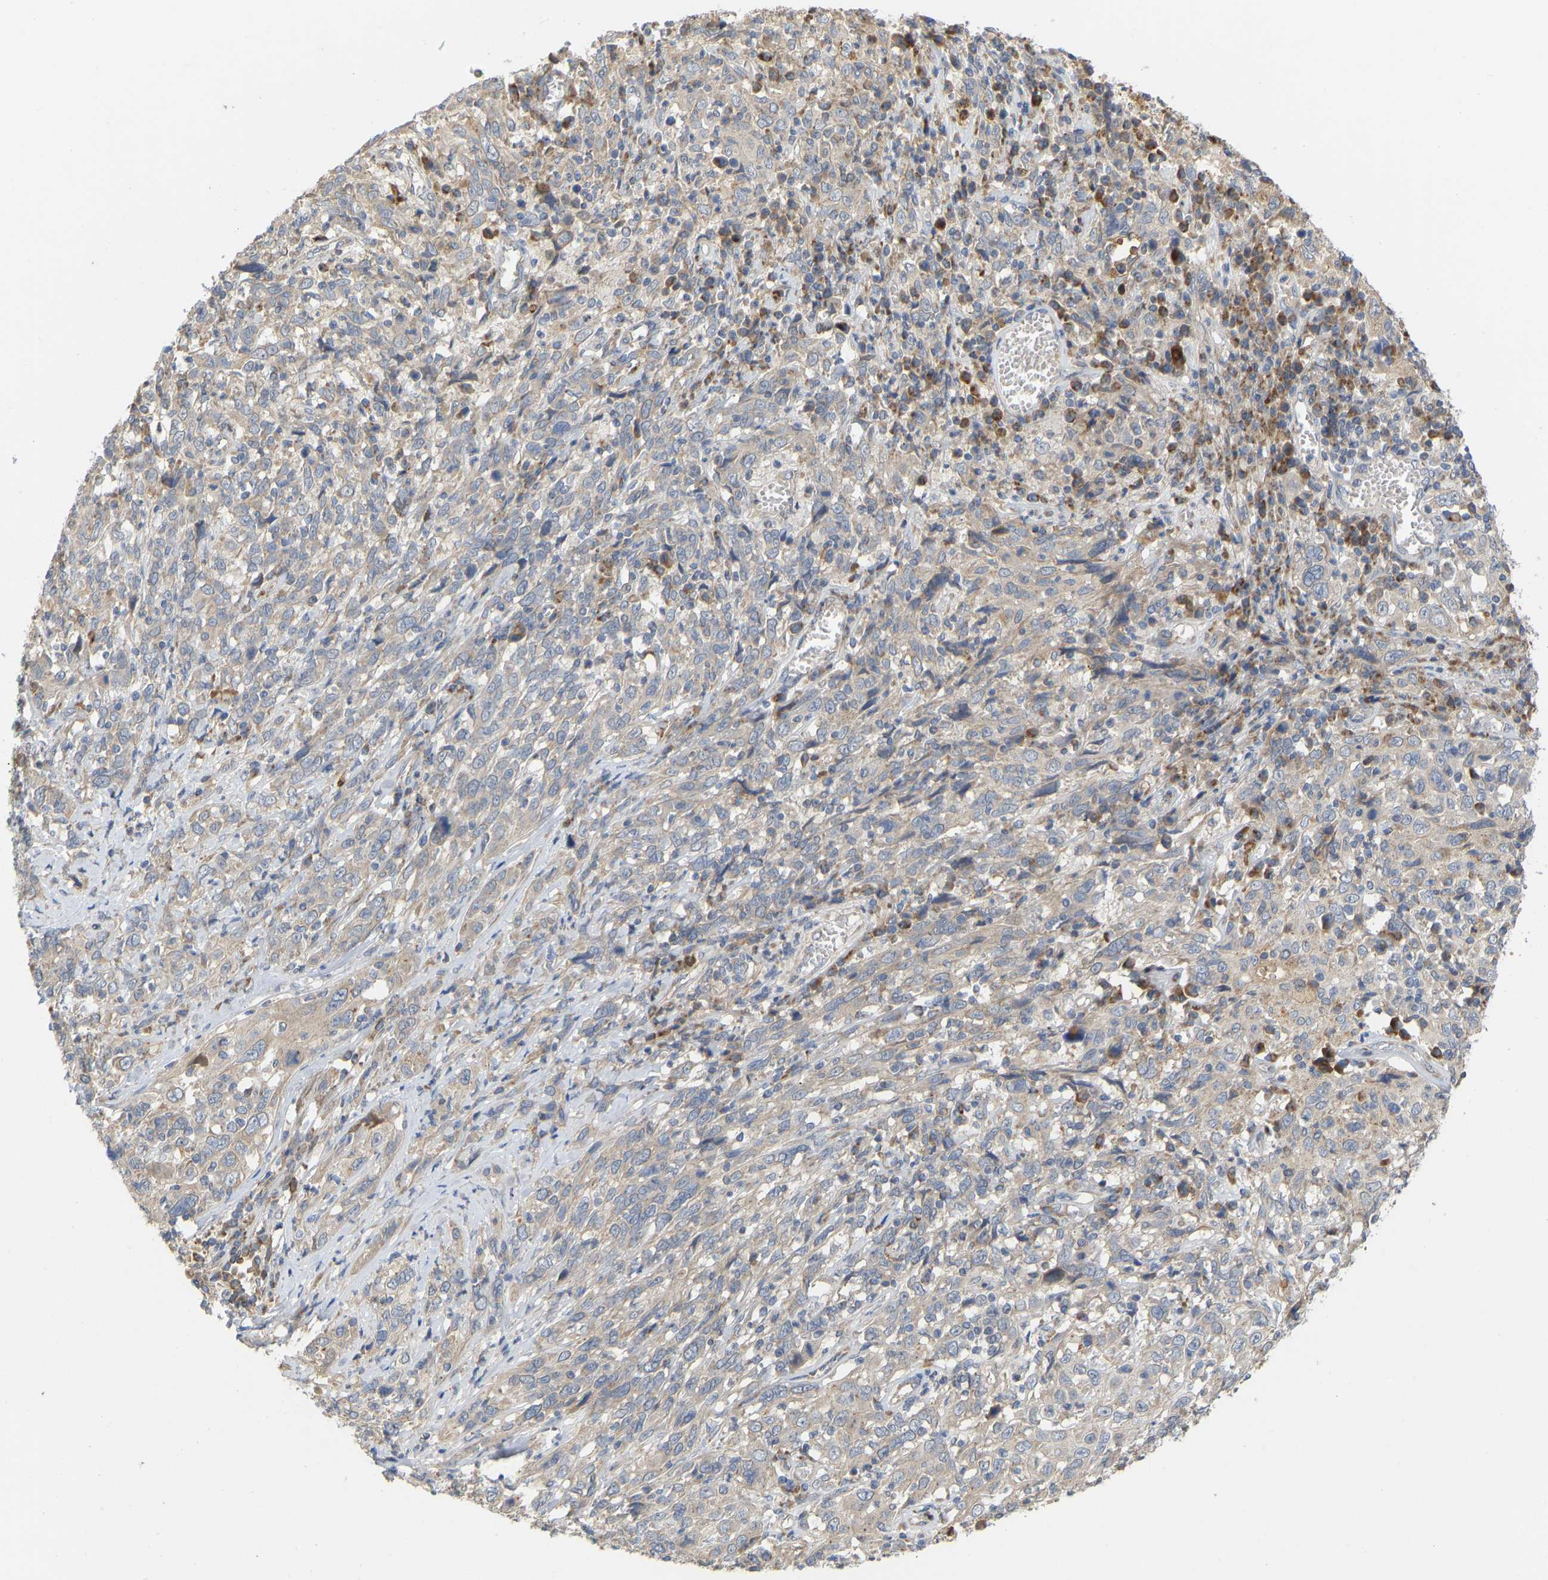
{"staining": {"intensity": "weak", "quantity": "25%-75%", "location": "cytoplasmic/membranous"}, "tissue": "cervical cancer", "cell_type": "Tumor cells", "image_type": "cancer", "snomed": [{"axis": "morphology", "description": "Squamous cell carcinoma, NOS"}, {"axis": "topography", "description": "Cervix"}], "caption": "Protein expression analysis of human cervical squamous cell carcinoma reveals weak cytoplasmic/membranous staining in approximately 25%-75% of tumor cells. (Brightfield microscopy of DAB IHC at high magnification).", "gene": "HACD2", "patient": {"sex": "female", "age": 46}}